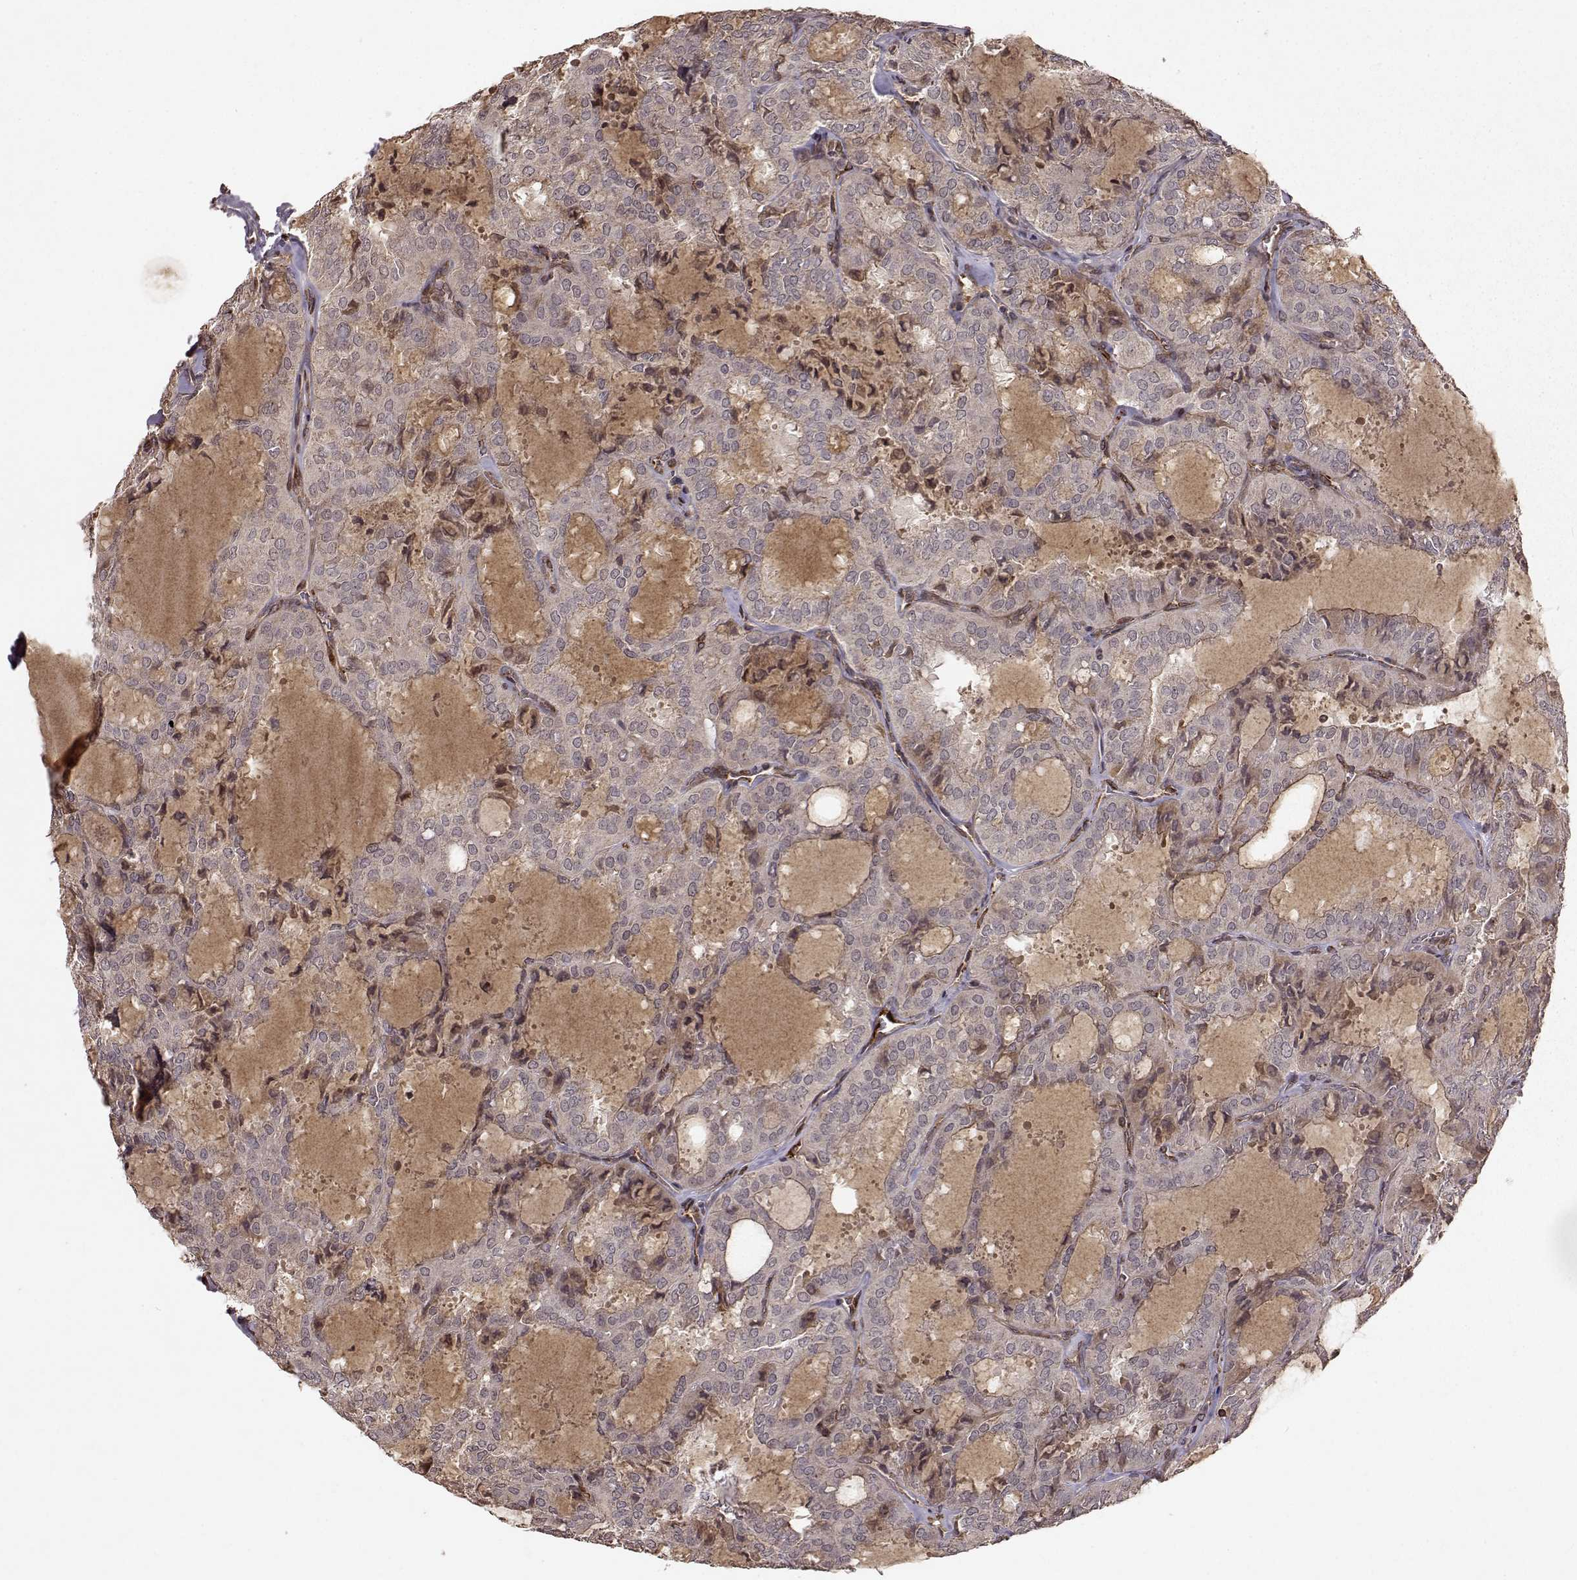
{"staining": {"intensity": "weak", "quantity": "<25%", "location": "cytoplasmic/membranous"}, "tissue": "thyroid cancer", "cell_type": "Tumor cells", "image_type": "cancer", "snomed": [{"axis": "morphology", "description": "Follicular adenoma carcinoma, NOS"}, {"axis": "topography", "description": "Thyroid gland"}], "caption": "A histopathology image of follicular adenoma carcinoma (thyroid) stained for a protein demonstrates no brown staining in tumor cells.", "gene": "FSTL1", "patient": {"sex": "male", "age": 75}}